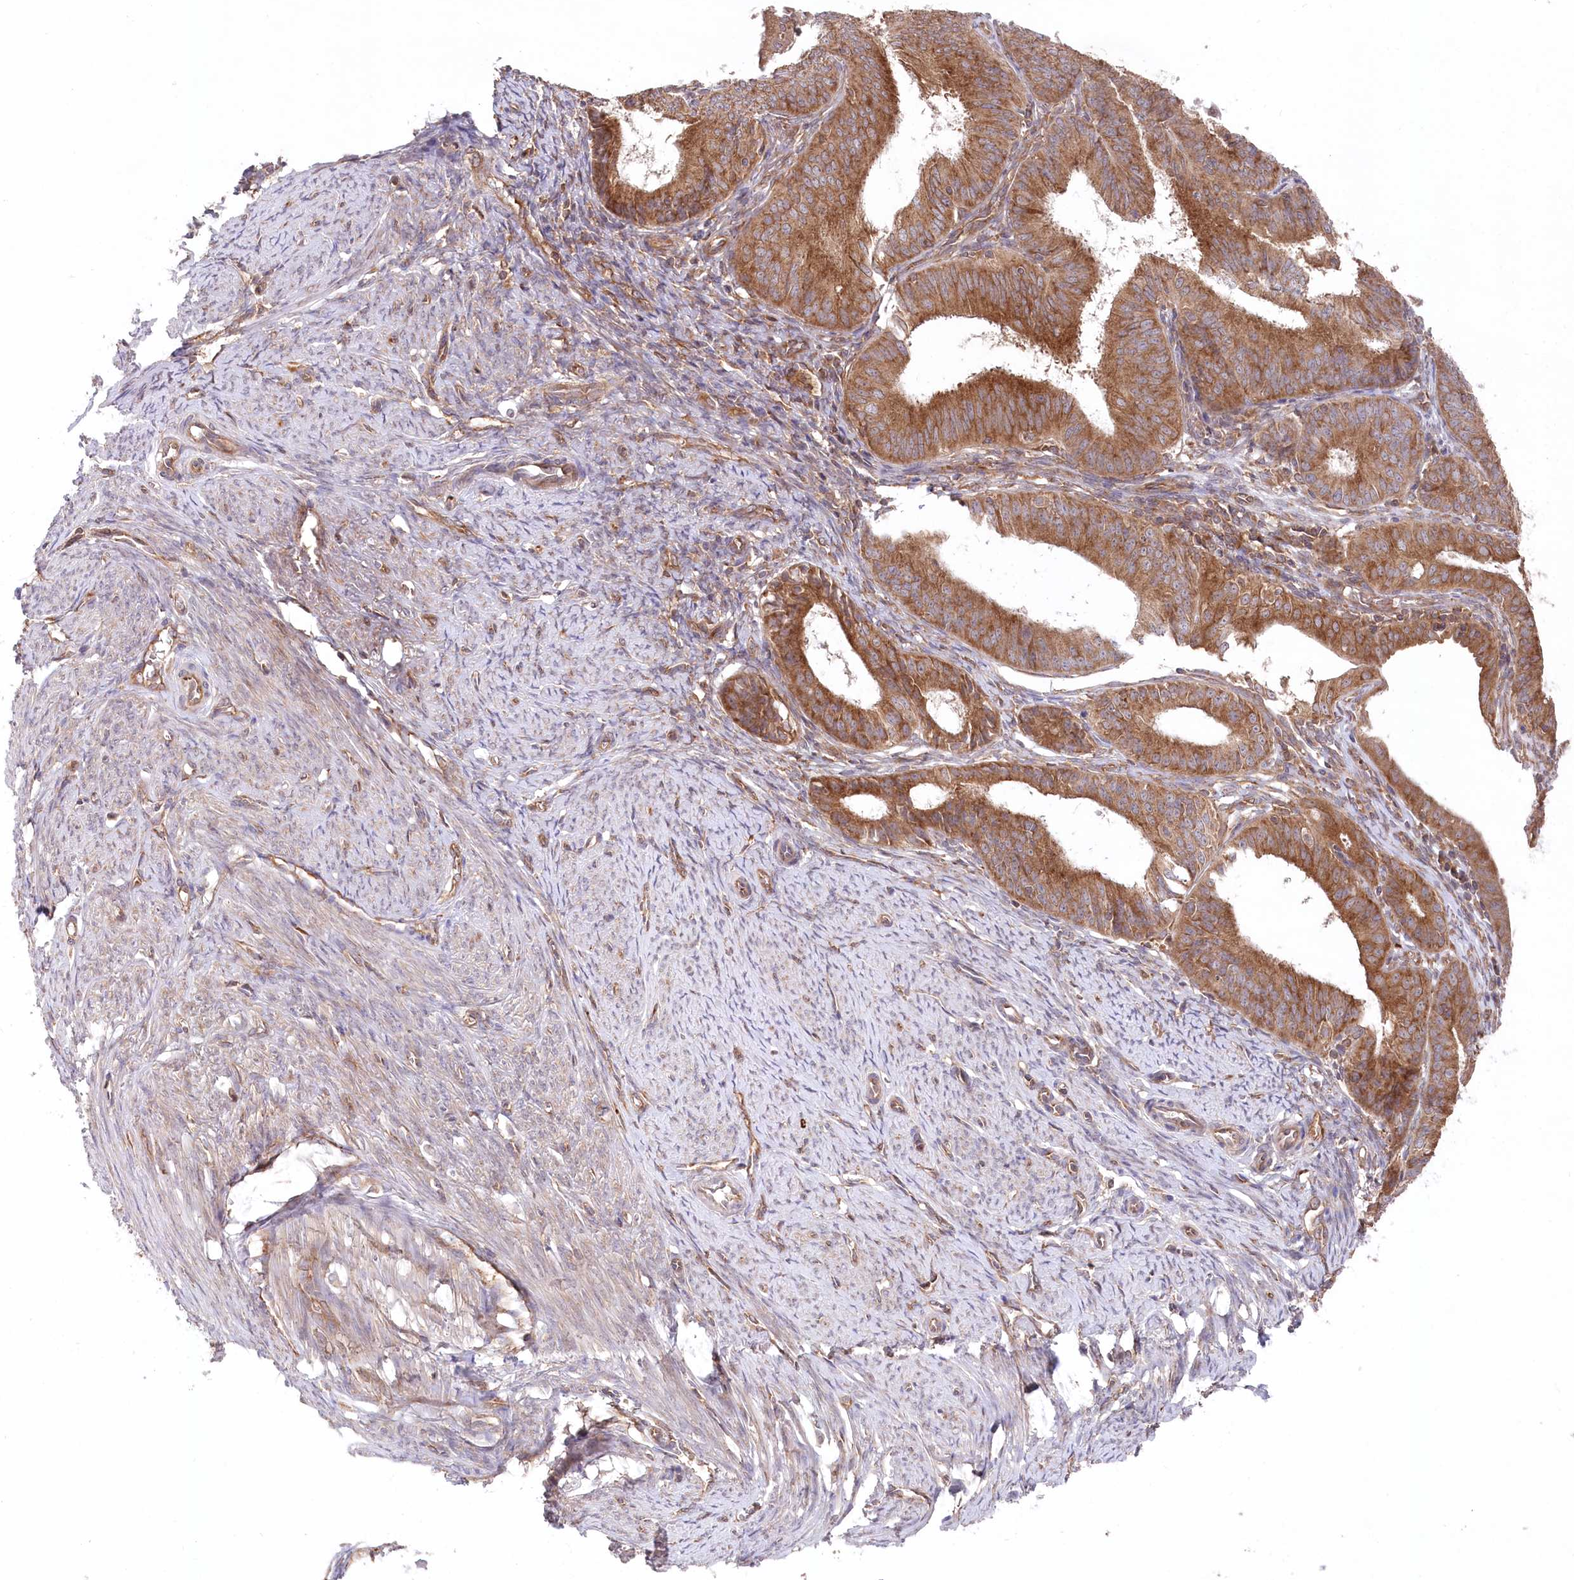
{"staining": {"intensity": "moderate", "quantity": ">75%", "location": "cytoplasmic/membranous"}, "tissue": "endometrial cancer", "cell_type": "Tumor cells", "image_type": "cancer", "snomed": [{"axis": "morphology", "description": "Adenocarcinoma, NOS"}, {"axis": "topography", "description": "Endometrium"}], "caption": "Endometrial cancer stained with DAB (3,3'-diaminobenzidine) immunohistochemistry exhibits medium levels of moderate cytoplasmic/membranous staining in about >75% of tumor cells.", "gene": "PPP1R21", "patient": {"sex": "female", "age": 51}}